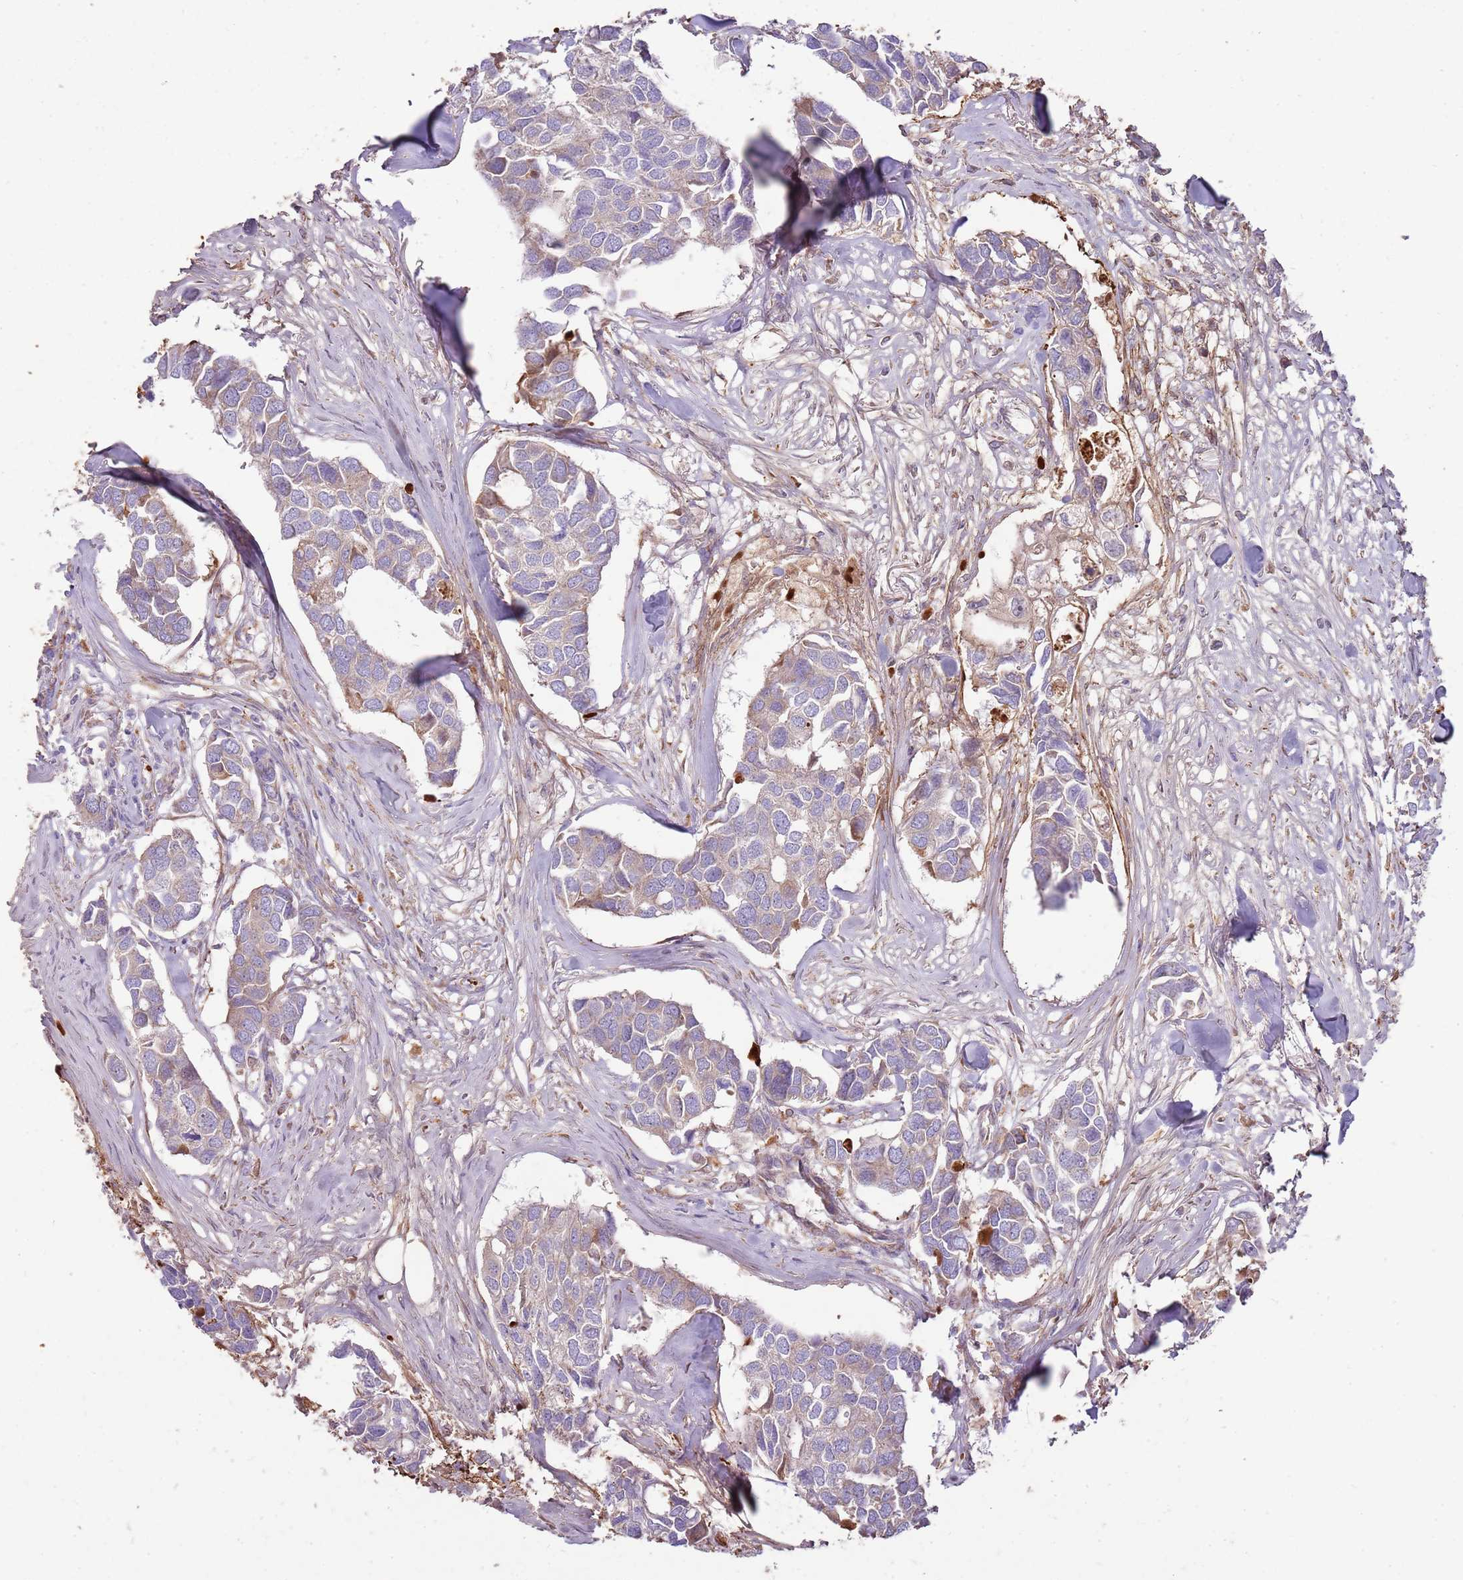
{"staining": {"intensity": "weak", "quantity": "25%-75%", "location": "cytoplasmic/membranous"}, "tissue": "breast cancer", "cell_type": "Tumor cells", "image_type": "cancer", "snomed": [{"axis": "morphology", "description": "Duct carcinoma"}, {"axis": "topography", "description": "Breast"}], "caption": "Intraductal carcinoma (breast) was stained to show a protein in brown. There is low levels of weak cytoplasmic/membranous positivity in about 25%-75% of tumor cells.", "gene": "EMC1", "patient": {"sex": "female", "age": 83}}